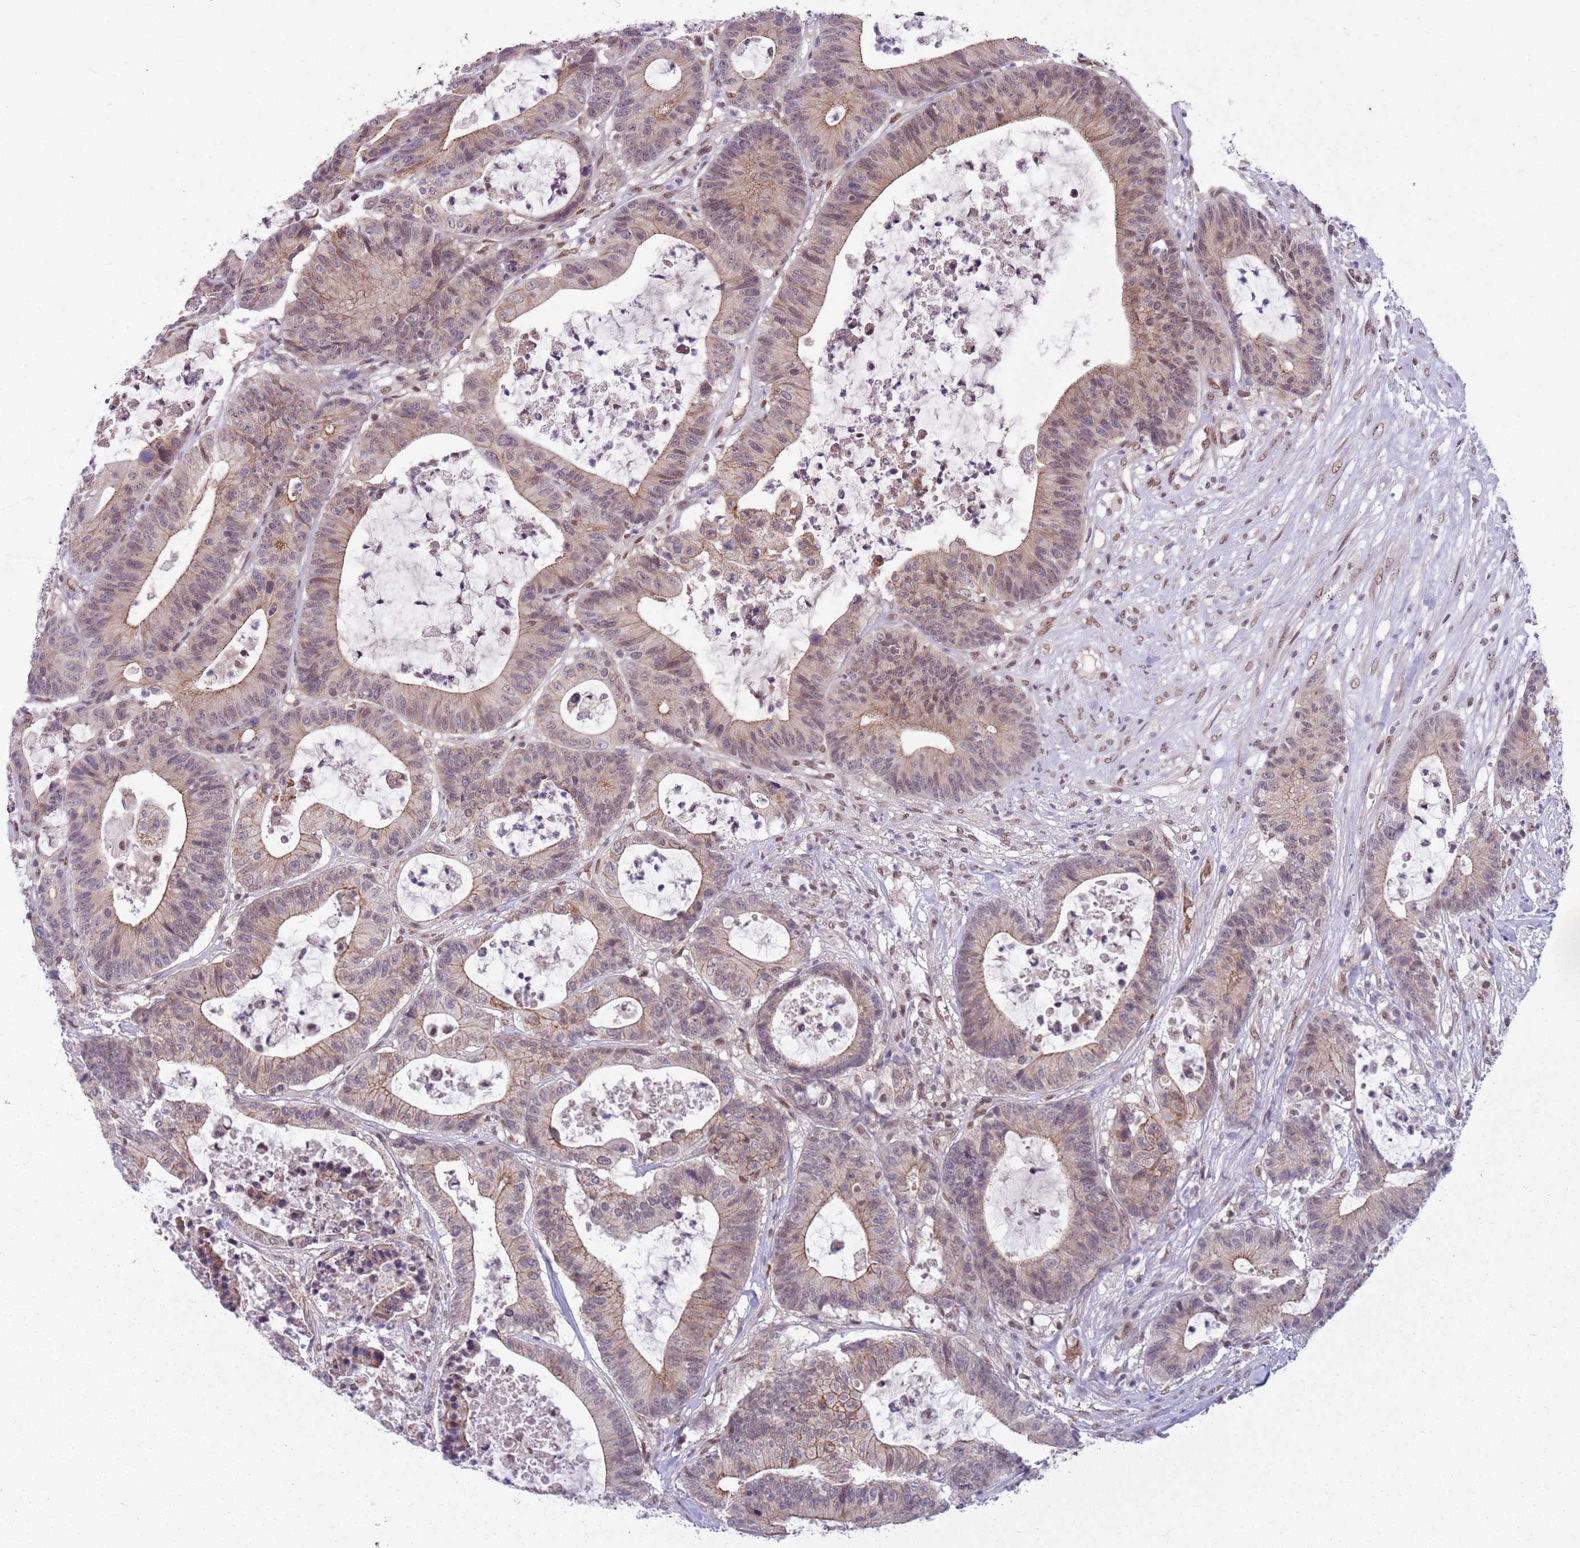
{"staining": {"intensity": "weak", "quantity": "25%-75%", "location": "cytoplasmic/membranous"}, "tissue": "colorectal cancer", "cell_type": "Tumor cells", "image_type": "cancer", "snomed": [{"axis": "morphology", "description": "Adenocarcinoma, NOS"}, {"axis": "topography", "description": "Colon"}], "caption": "Protein analysis of colorectal adenocarcinoma tissue exhibits weak cytoplasmic/membranous staining in approximately 25%-75% of tumor cells.", "gene": "TM2D1", "patient": {"sex": "female", "age": 84}}